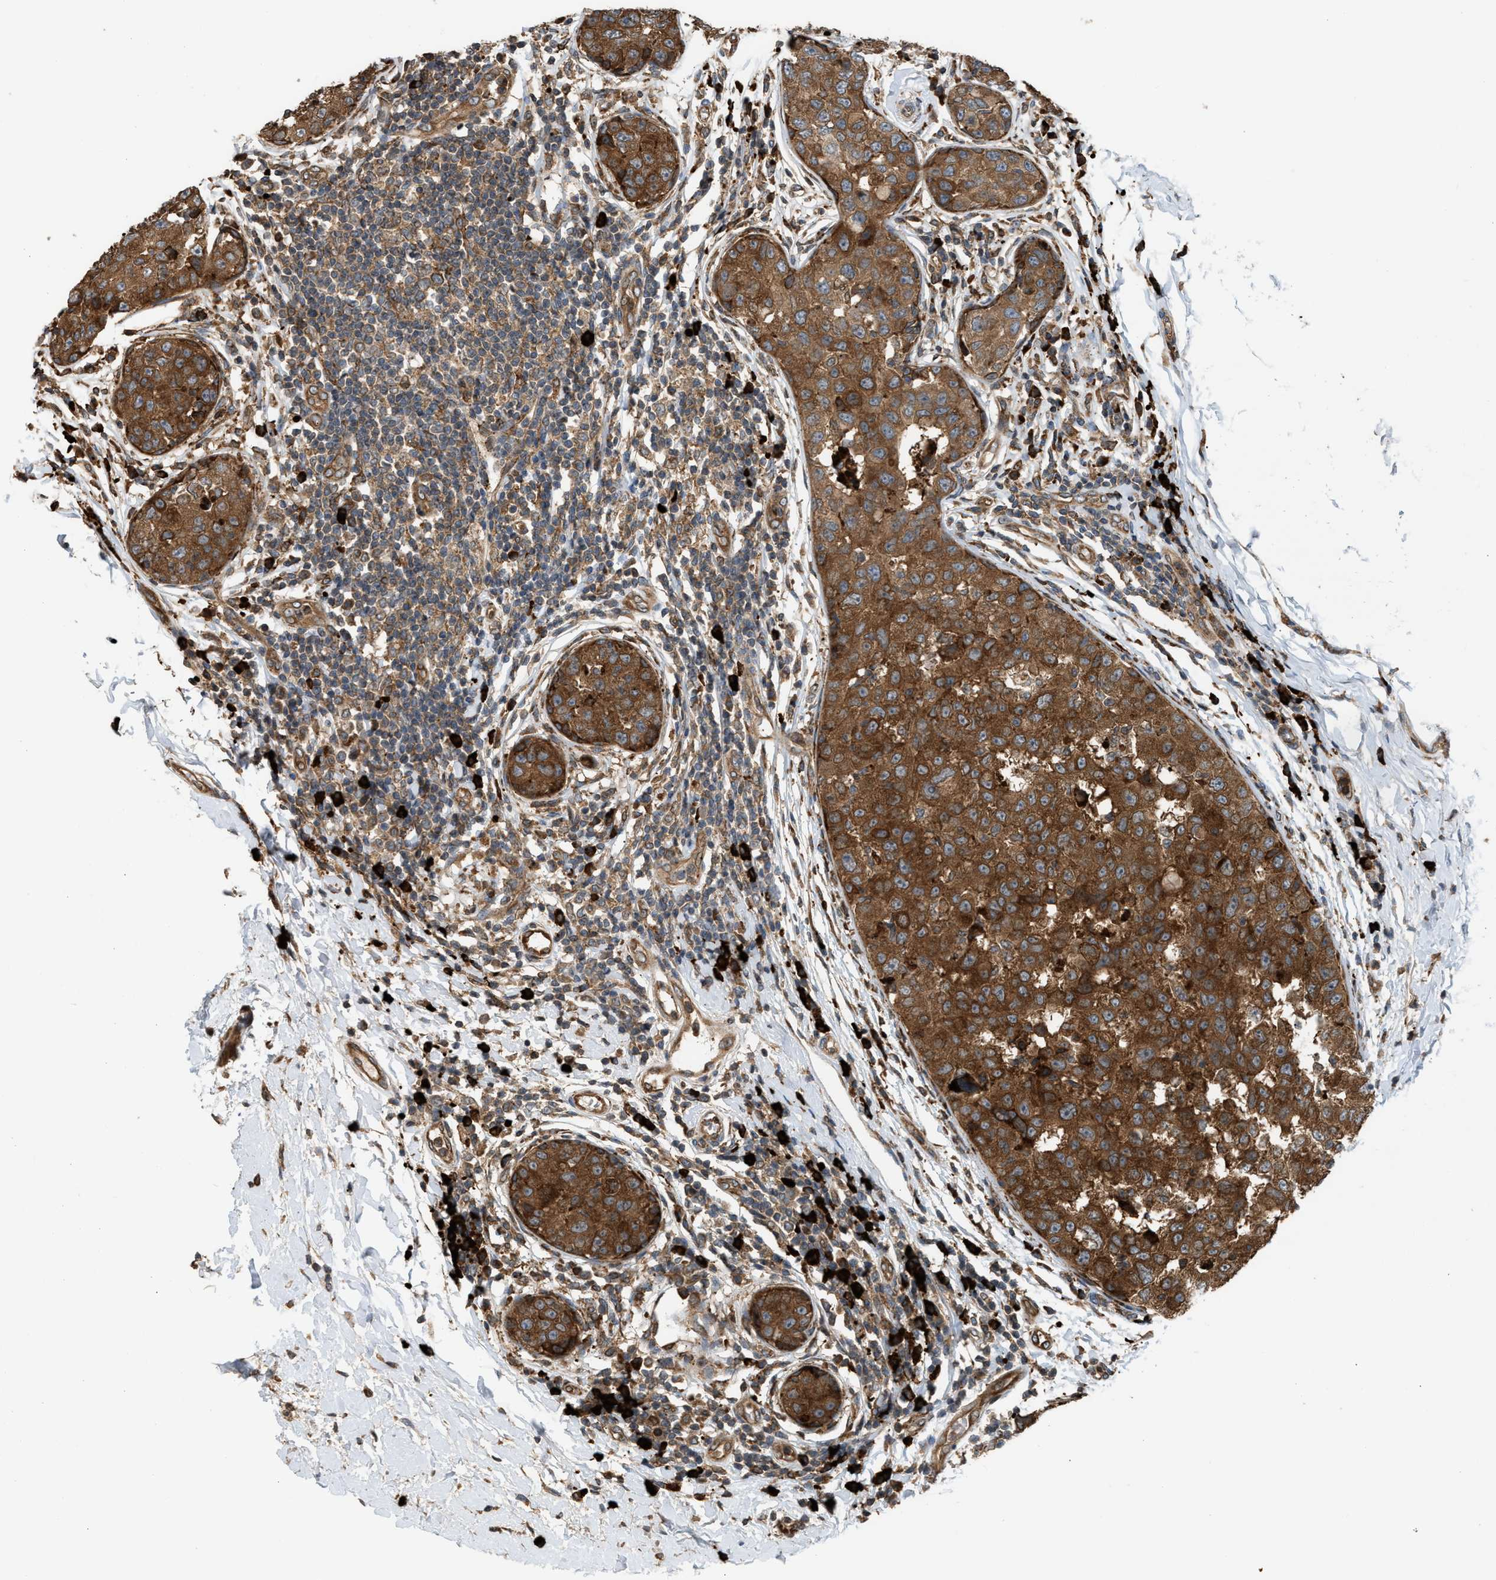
{"staining": {"intensity": "strong", "quantity": ">75%", "location": "cytoplasmic/membranous"}, "tissue": "breast cancer", "cell_type": "Tumor cells", "image_type": "cancer", "snomed": [{"axis": "morphology", "description": "Duct carcinoma"}, {"axis": "topography", "description": "Breast"}], "caption": "A high-resolution micrograph shows immunohistochemistry (IHC) staining of breast intraductal carcinoma, which displays strong cytoplasmic/membranous positivity in about >75% of tumor cells.", "gene": "BAIAP2L1", "patient": {"sex": "female", "age": 27}}